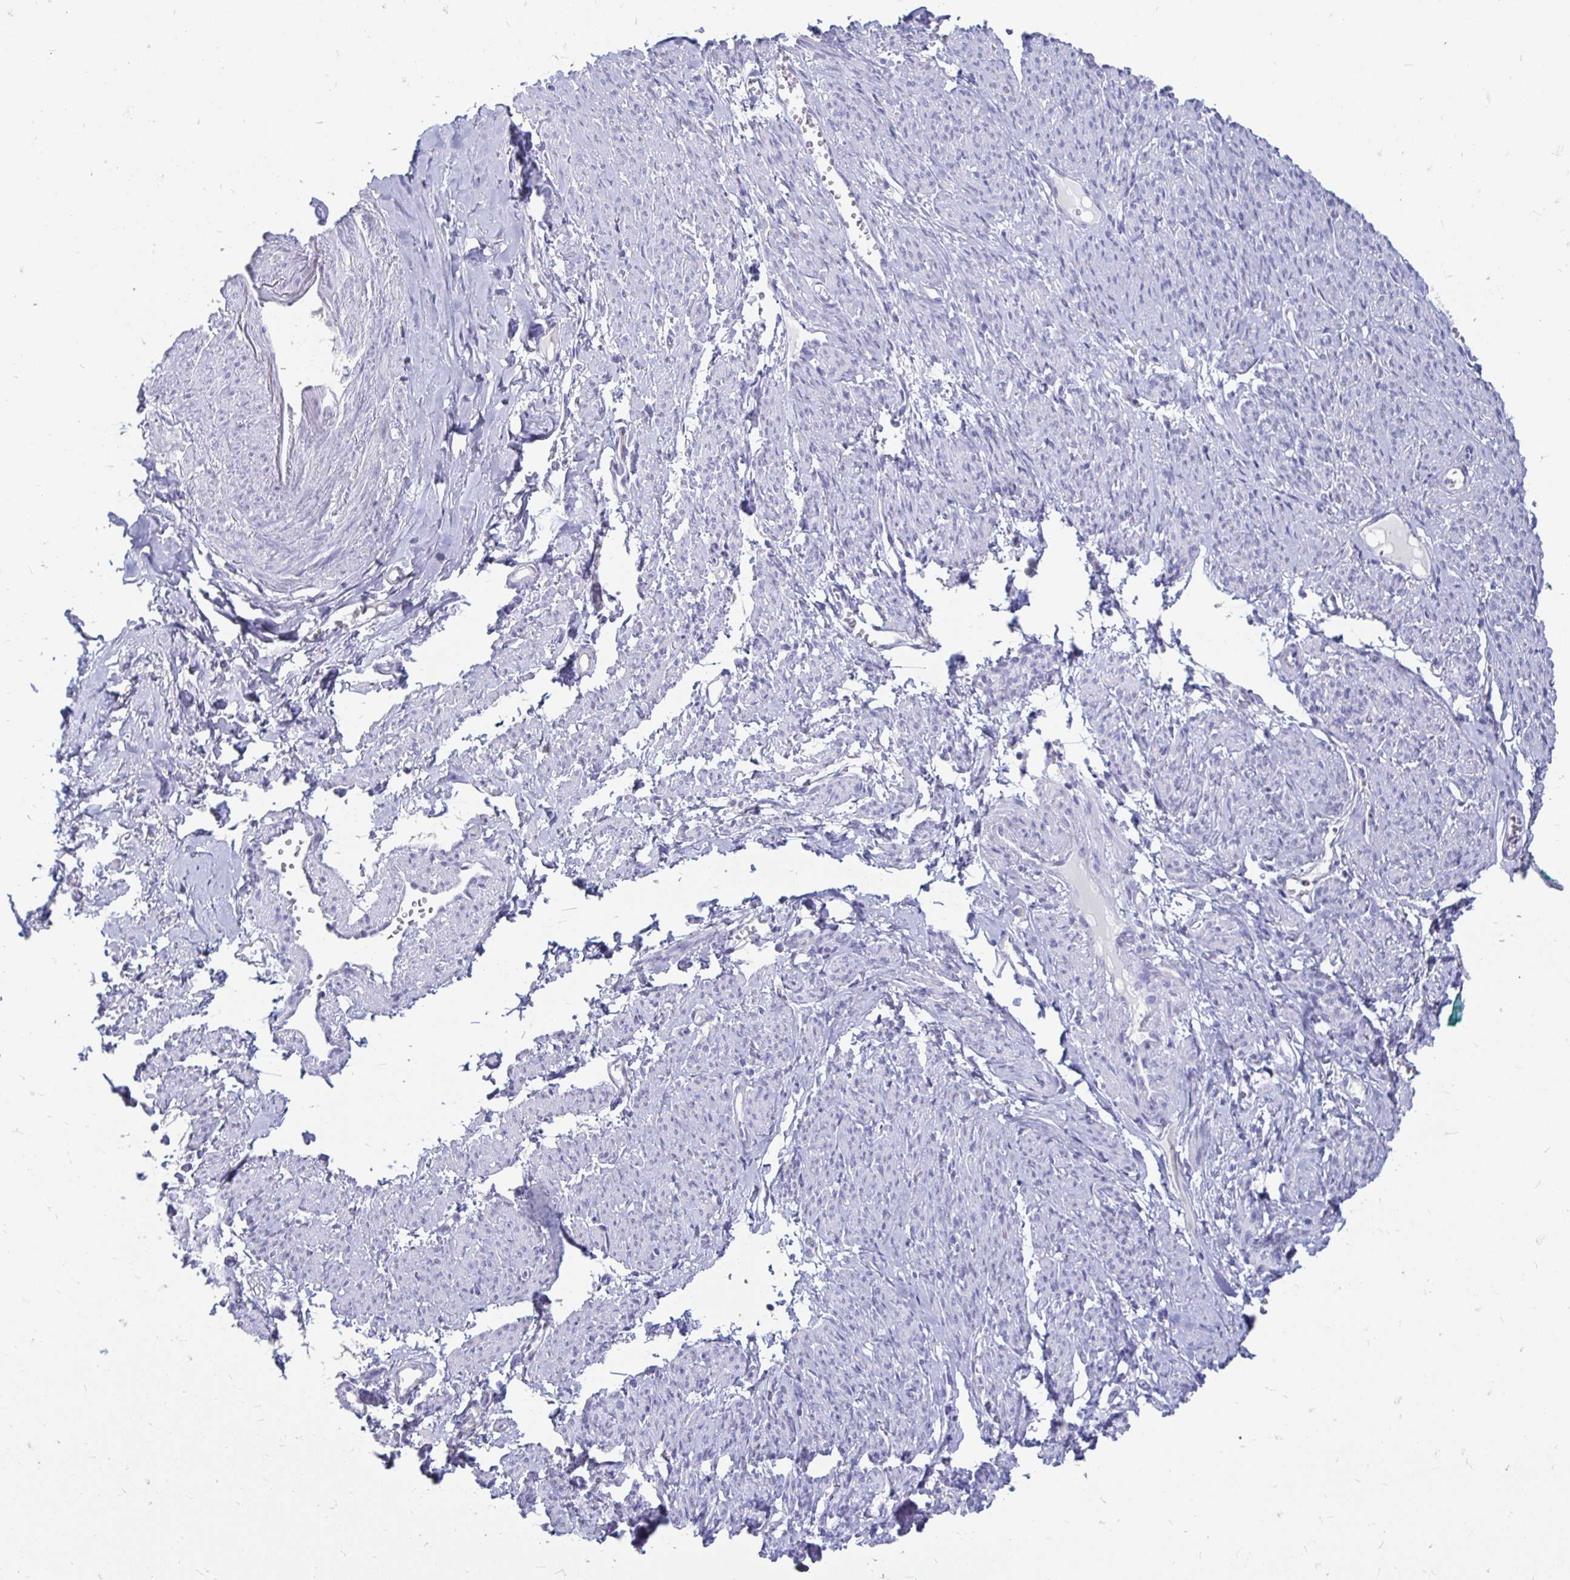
{"staining": {"intensity": "negative", "quantity": "none", "location": "none"}, "tissue": "smooth muscle", "cell_type": "Smooth muscle cells", "image_type": "normal", "snomed": [{"axis": "morphology", "description": "Normal tissue, NOS"}, {"axis": "topography", "description": "Smooth muscle"}], "caption": "Smooth muscle cells are negative for protein expression in normal human smooth muscle. (Brightfield microscopy of DAB (3,3'-diaminobenzidine) immunohistochemistry (IHC) at high magnification).", "gene": "PEG10", "patient": {"sex": "female", "age": 65}}